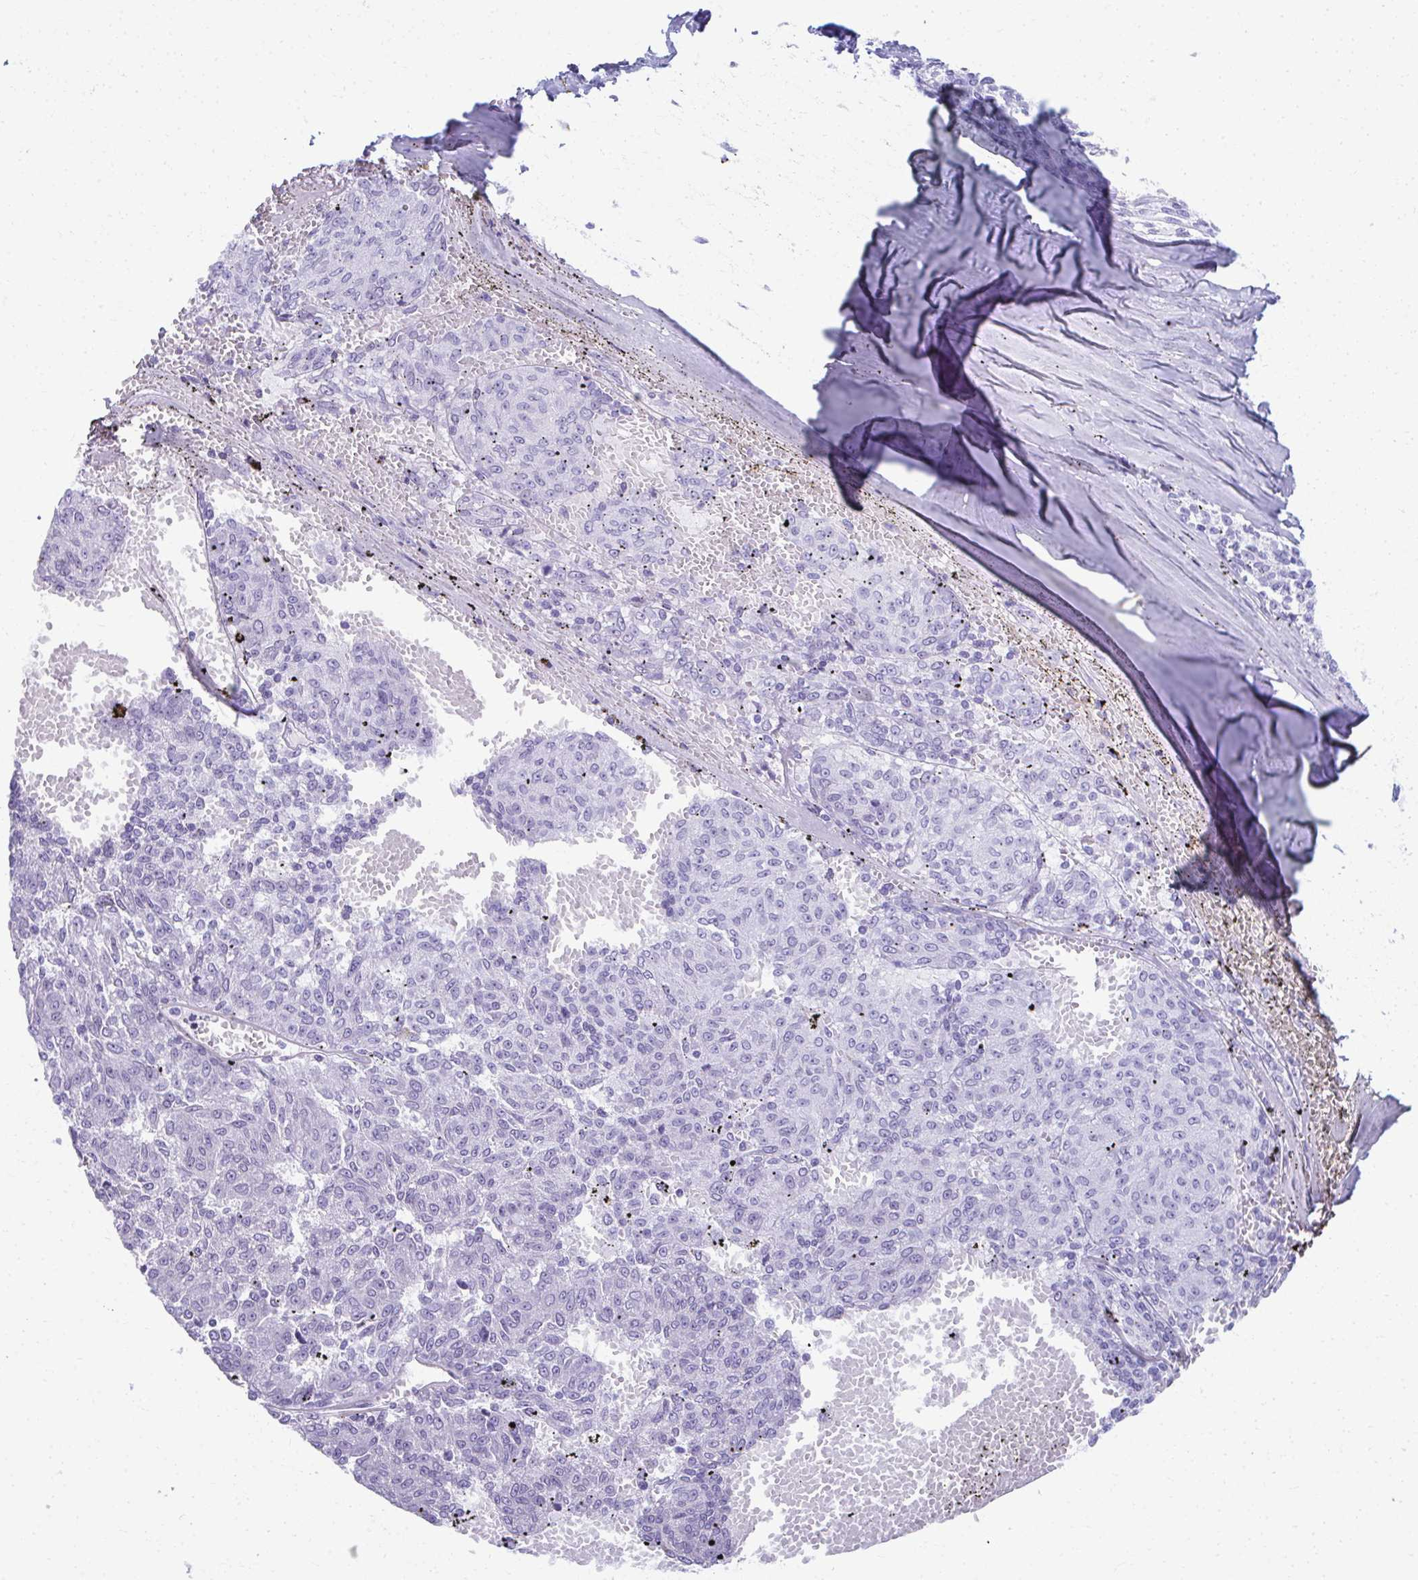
{"staining": {"intensity": "negative", "quantity": "none", "location": "none"}, "tissue": "melanoma", "cell_type": "Tumor cells", "image_type": "cancer", "snomed": [{"axis": "morphology", "description": "Malignant melanoma, NOS"}, {"axis": "topography", "description": "Skin"}], "caption": "Tumor cells are negative for brown protein staining in melanoma.", "gene": "MAF1", "patient": {"sex": "female", "age": 72}}